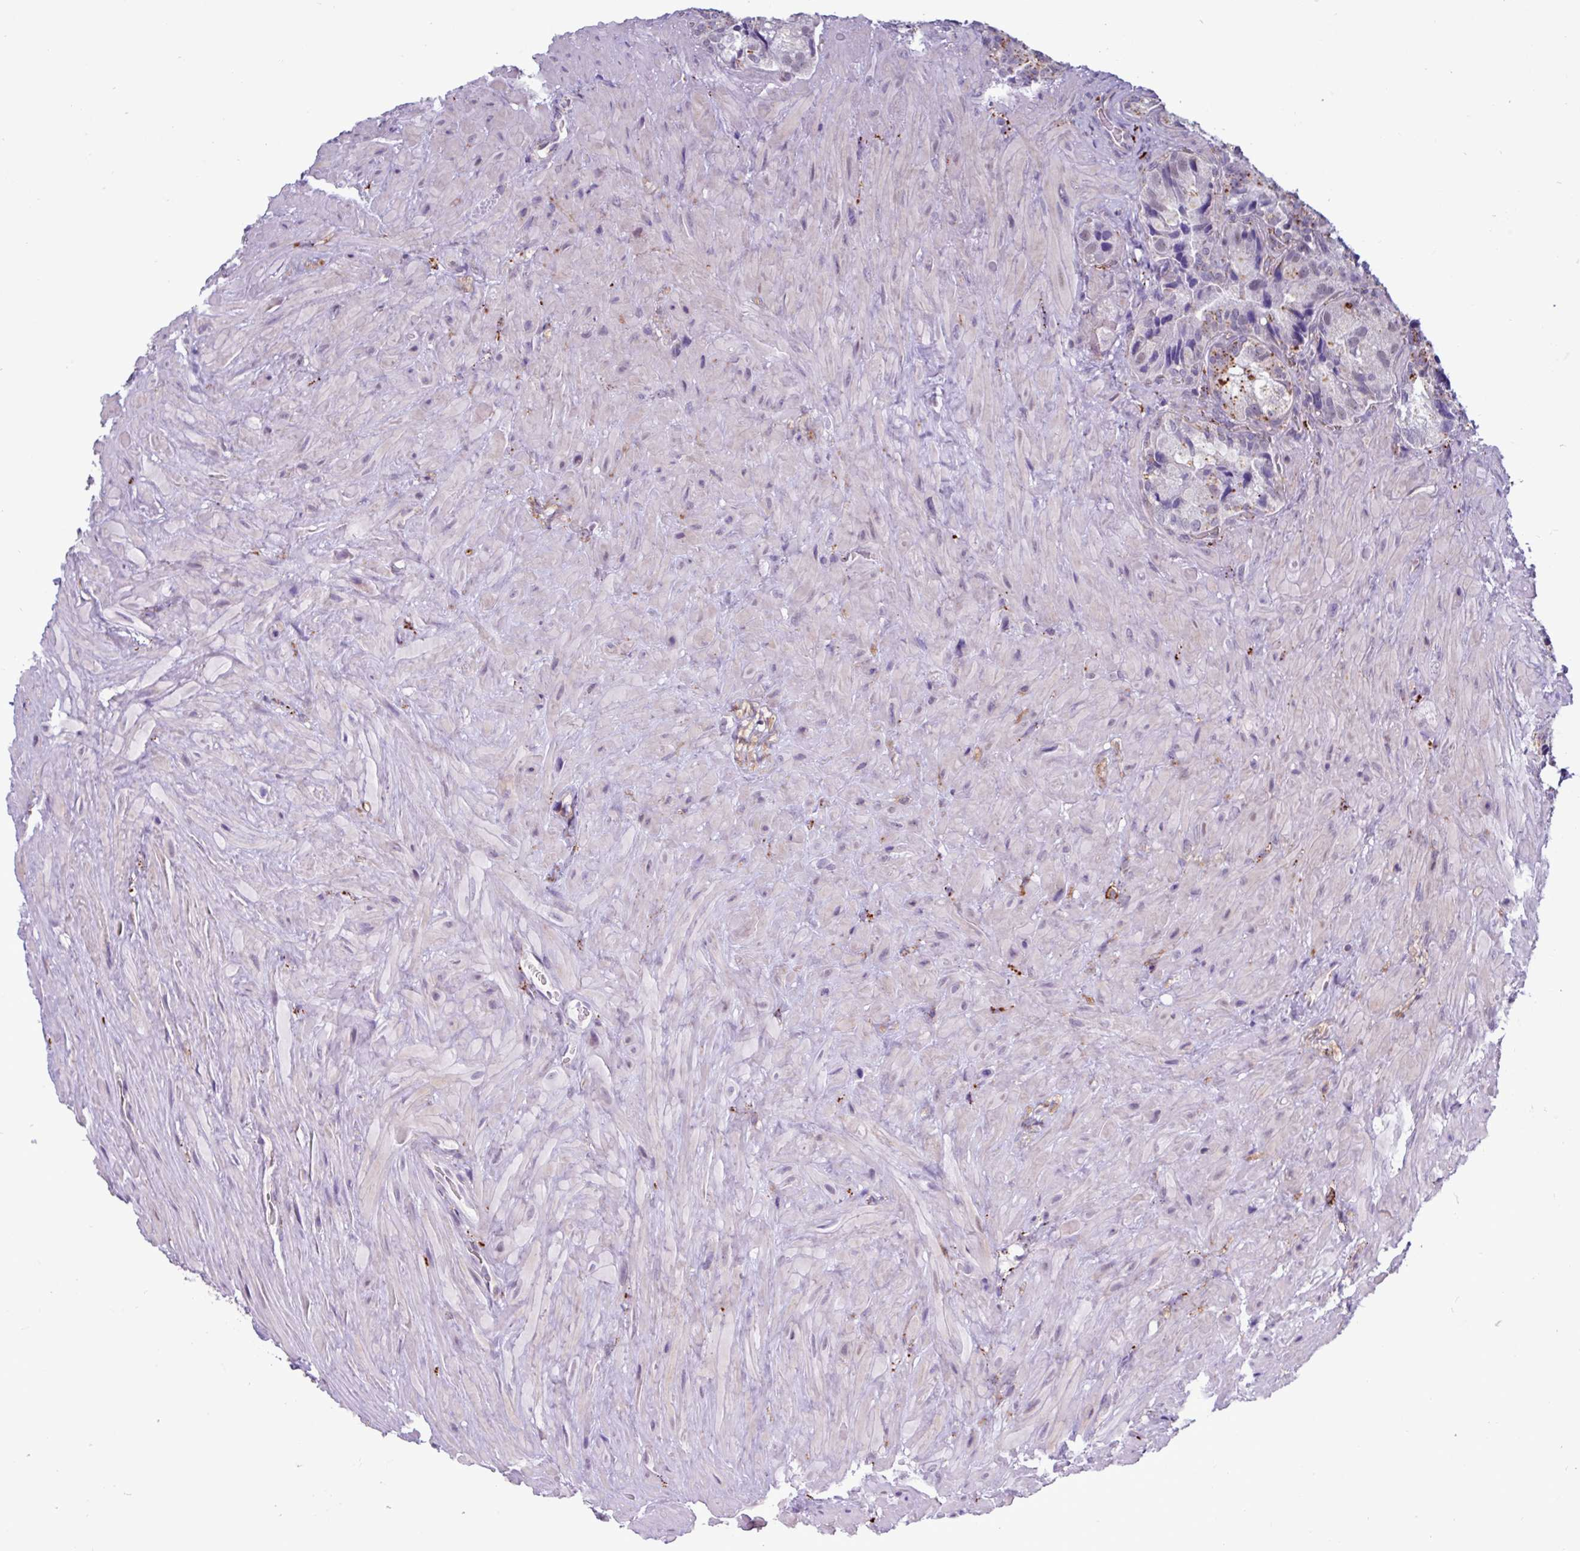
{"staining": {"intensity": "weak", "quantity": "<25%", "location": "cytoplasmic/membranous"}, "tissue": "seminal vesicle", "cell_type": "Glandular cells", "image_type": "normal", "snomed": [{"axis": "morphology", "description": "Normal tissue, NOS"}, {"axis": "topography", "description": "Seminal veicle"}], "caption": "This is an immunohistochemistry (IHC) histopathology image of normal human seminal vesicle. There is no expression in glandular cells.", "gene": "AMIGO2", "patient": {"sex": "male", "age": 68}}